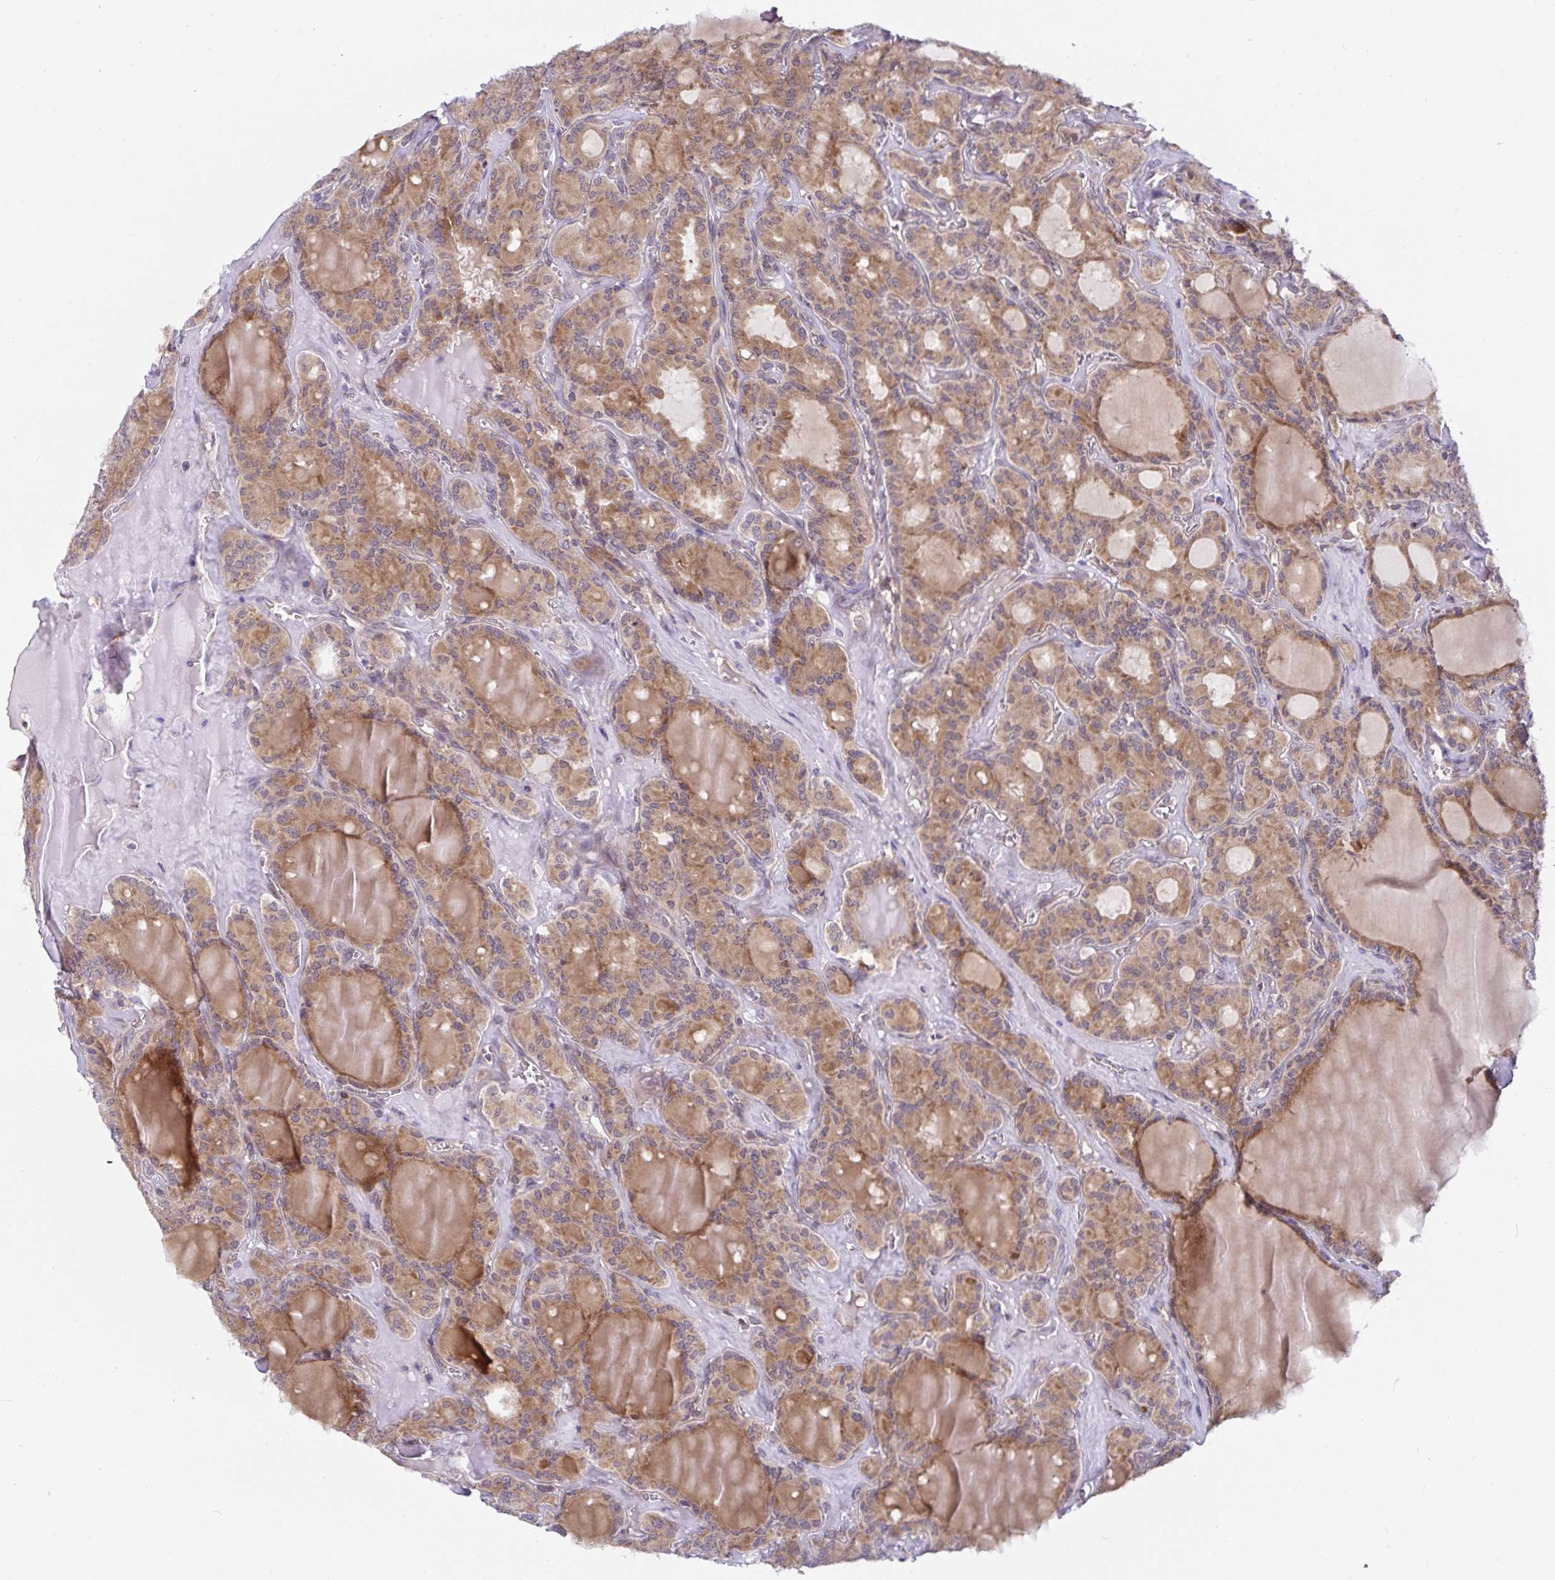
{"staining": {"intensity": "weak", "quantity": ">75%", "location": "cytoplasmic/membranous"}, "tissue": "thyroid cancer", "cell_type": "Tumor cells", "image_type": "cancer", "snomed": [{"axis": "morphology", "description": "Papillary adenocarcinoma, NOS"}, {"axis": "topography", "description": "Thyroid gland"}], "caption": "This photomicrograph displays thyroid cancer (papillary adenocarcinoma) stained with immunohistochemistry (IHC) to label a protein in brown. The cytoplasmic/membranous of tumor cells show weak positivity for the protein. Nuclei are counter-stained blue.", "gene": "LARP1", "patient": {"sex": "male", "age": 87}}